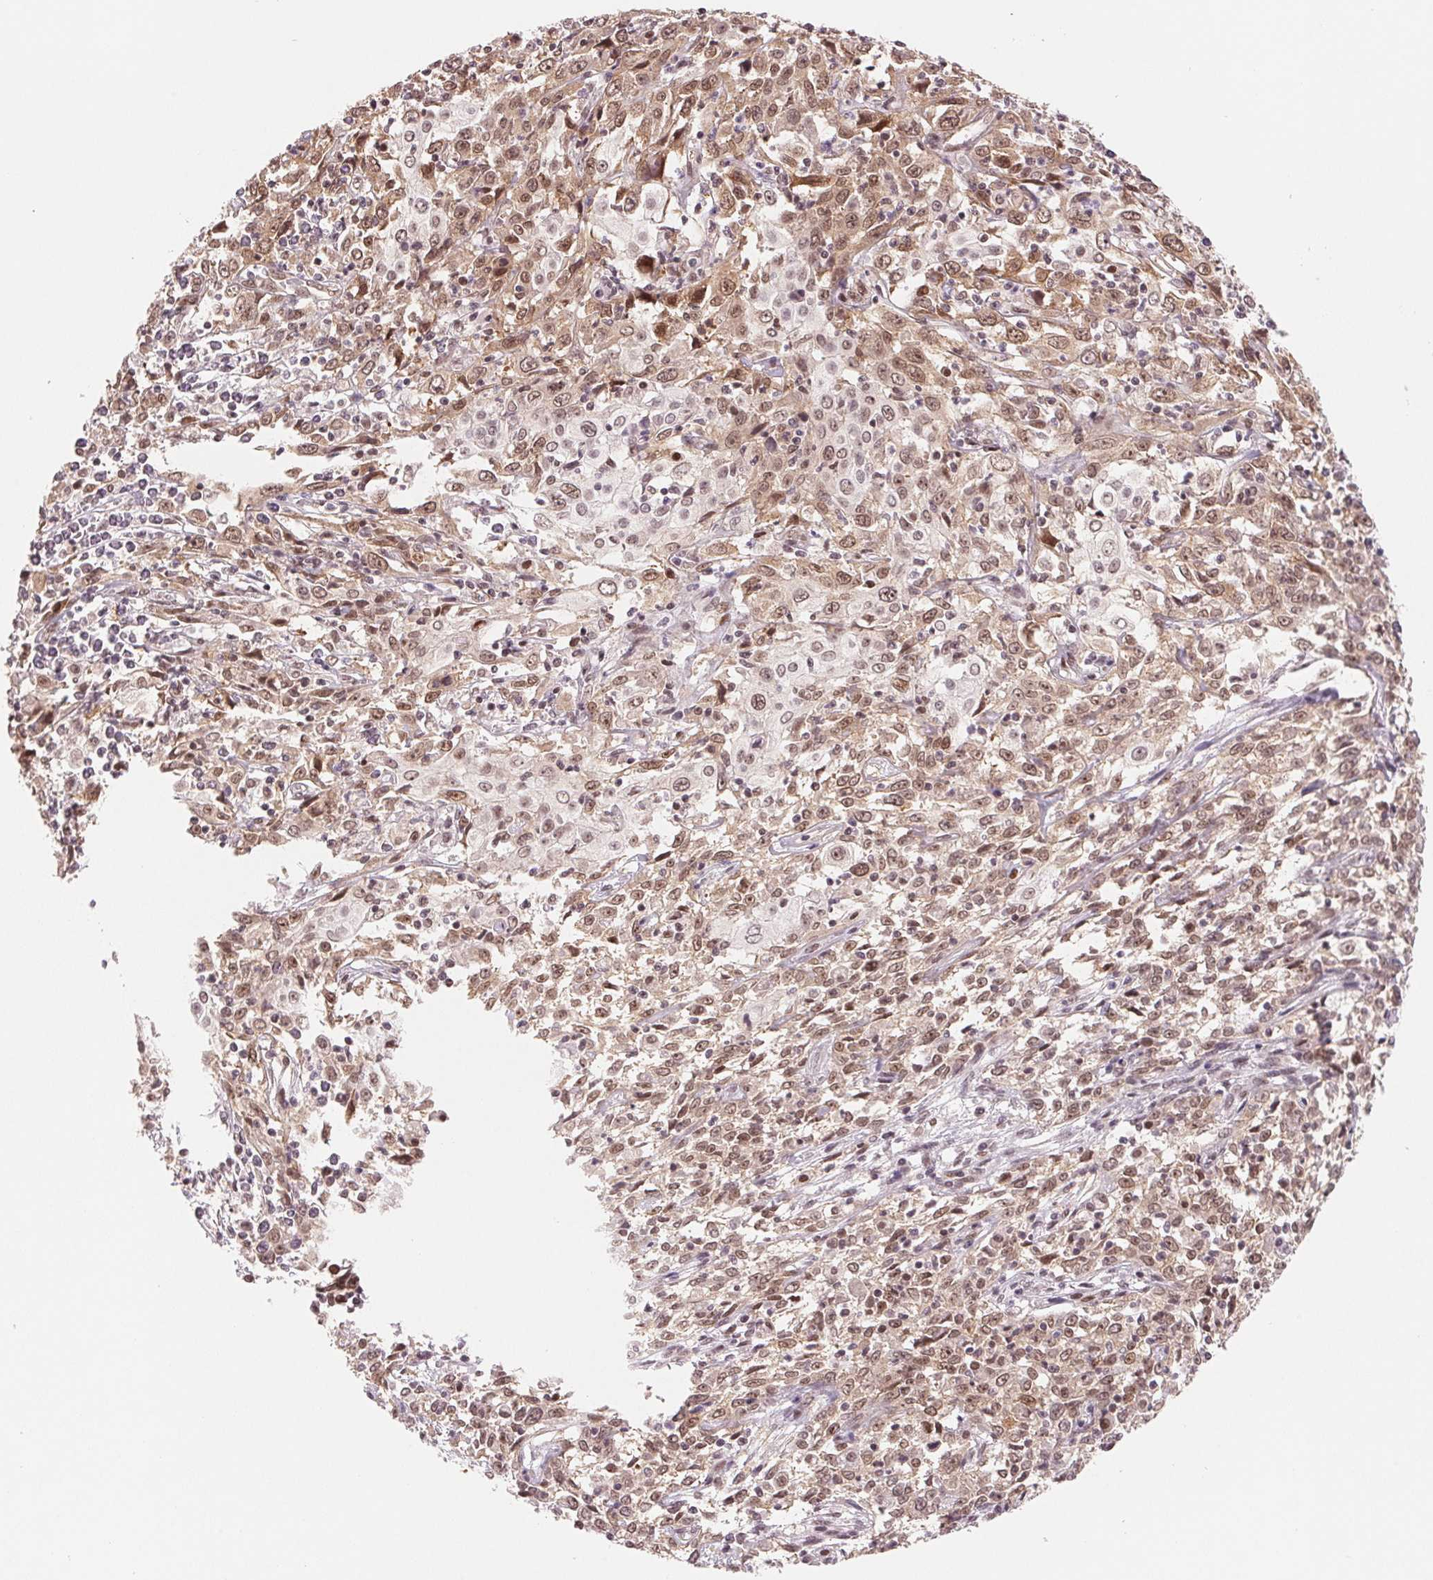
{"staining": {"intensity": "moderate", "quantity": ">75%", "location": "cytoplasmic/membranous,nuclear"}, "tissue": "cervical cancer", "cell_type": "Tumor cells", "image_type": "cancer", "snomed": [{"axis": "morphology", "description": "Adenocarcinoma, NOS"}, {"axis": "topography", "description": "Cervix"}], "caption": "Cervical cancer (adenocarcinoma) stained with a protein marker demonstrates moderate staining in tumor cells.", "gene": "DNAJB6", "patient": {"sex": "female", "age": 40}}